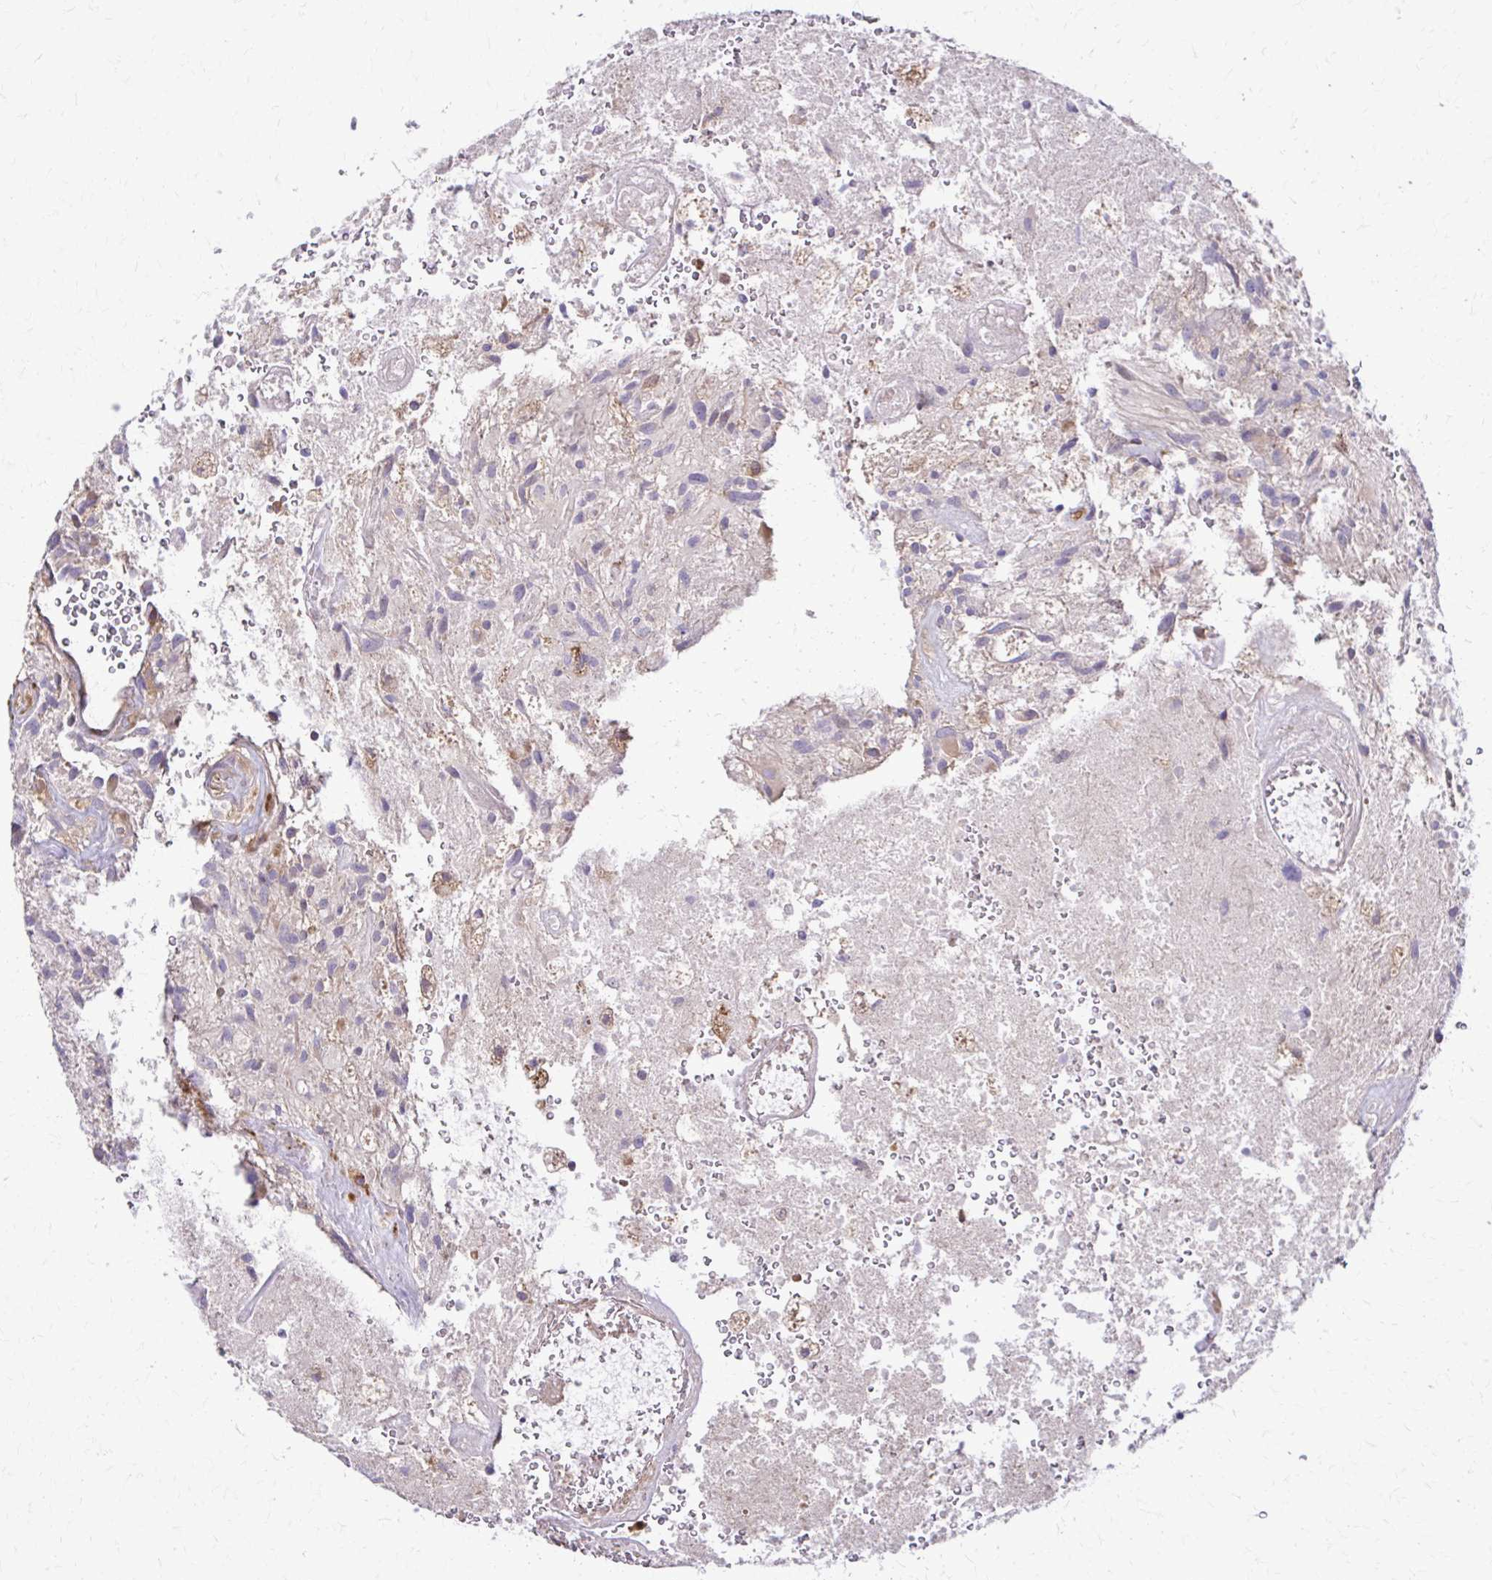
{"staining": {"intensity": "negative", "quantity": "none", "location": "none"}, "tissue": "glioma", "cell_type": "Tumor cells", "image_type": "cancer", "snomed": [{"axis": "morphology", "description": "Glioma, malignant, High grade"}, {"axis": "topography", "description": "Brain"}], "caption": "This is an immunohistochemistry (IHC) micrograph of glioma. There is no staining in tumor cells.", "gene": "DSP", "patient": {"sex": "female", "age": 70}}